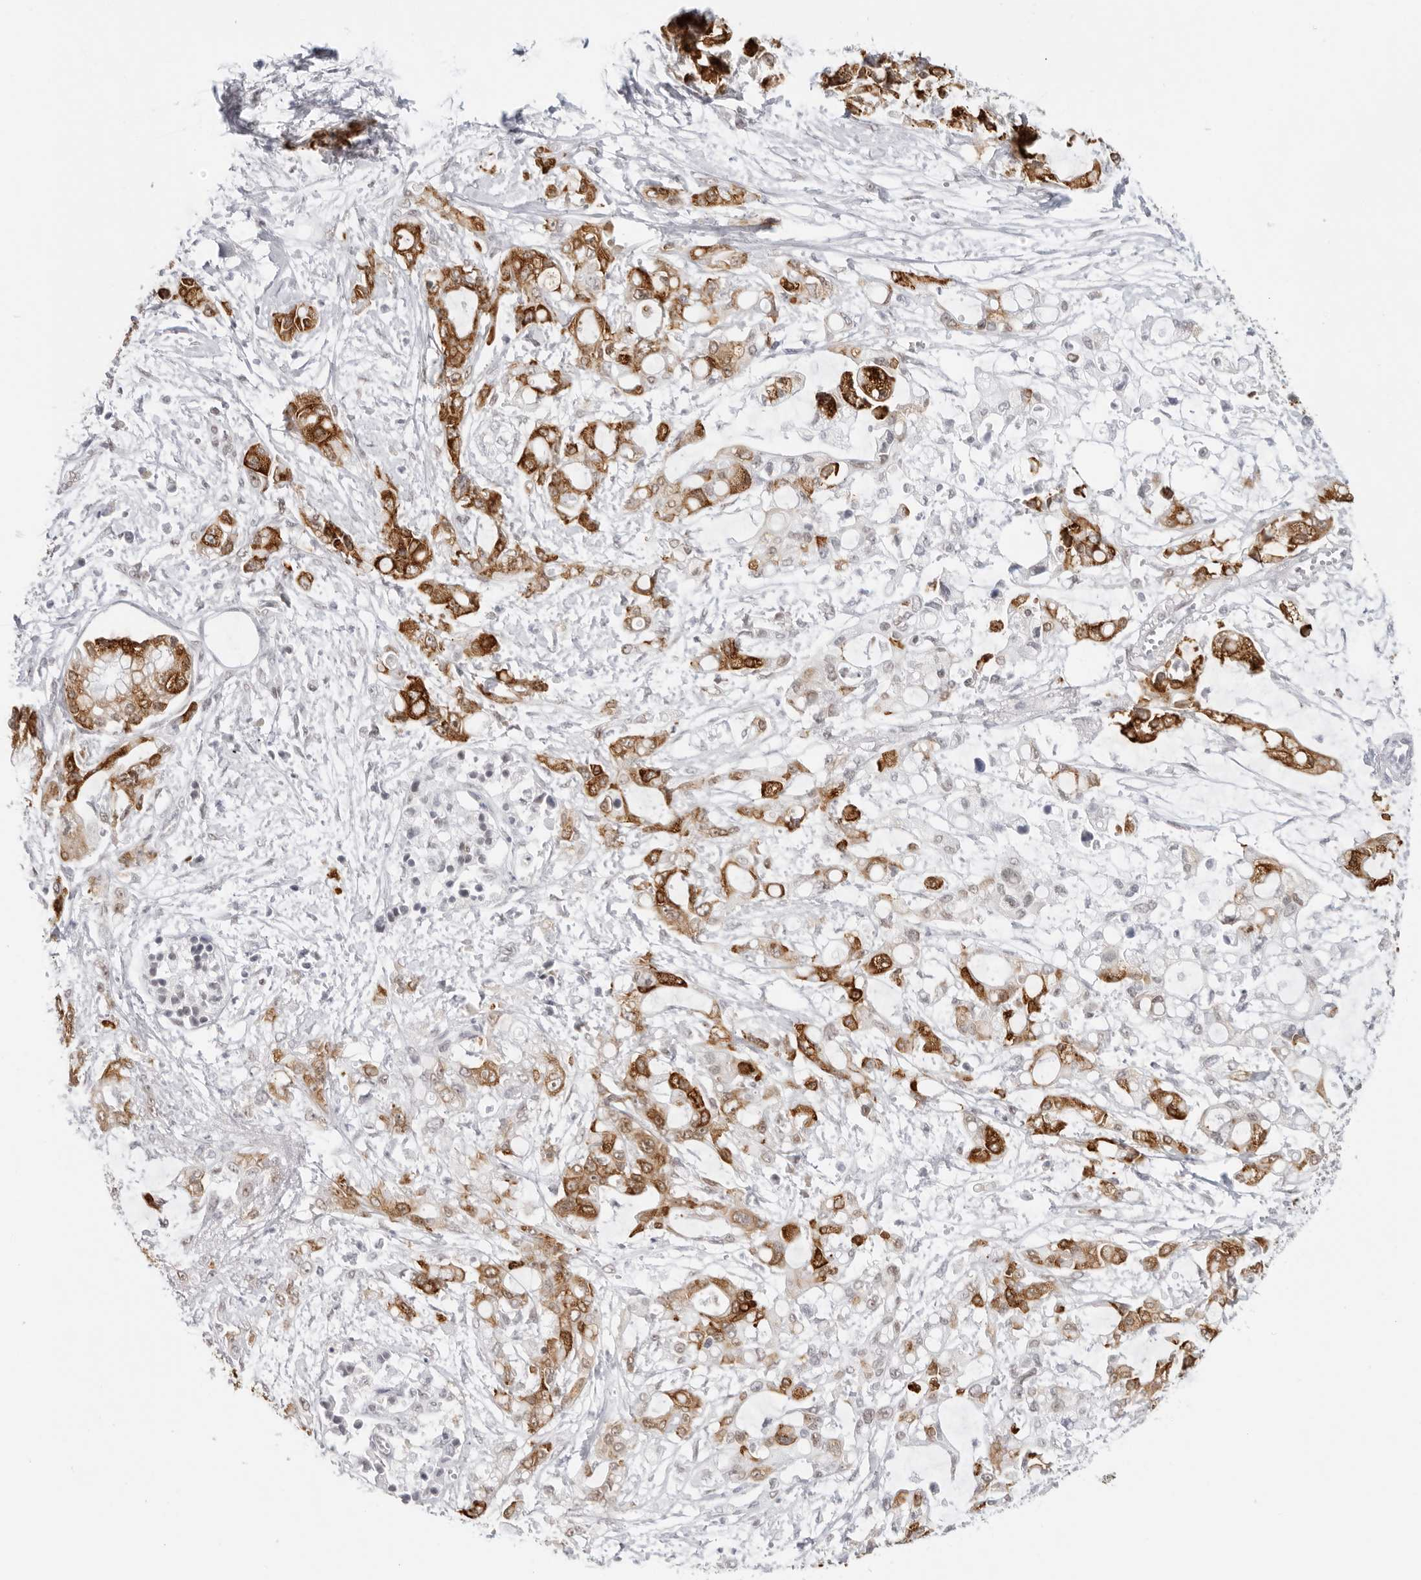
{"staining": {"intensity": "strong", "quantity": "25%-75%", "location": "cytoplasmic/membranous,nuclear"}, "tissue": "pancreatic cancer", "cell_type": "Tumor cells", "image_type": "cancer", "snomed": [{"axis": "morphology", "description": "Adenocarcinoma, NOS"}, {"axis": "topography", "description": "Pancreas"}], "caption": "The histopathology image reveals immunohistochemical staining of pancreatic cancer. There is strong cytoplasmic/membranous and nuclear expression is seen in about 25%-75% of tumor cells. The staining is performed using DAB brown chromogen to label protein expression. The nuclei are counter-stained blue using hematoxylin.", "gene": "FOXK2", "patient": {"sex": "male", "age": 68}}